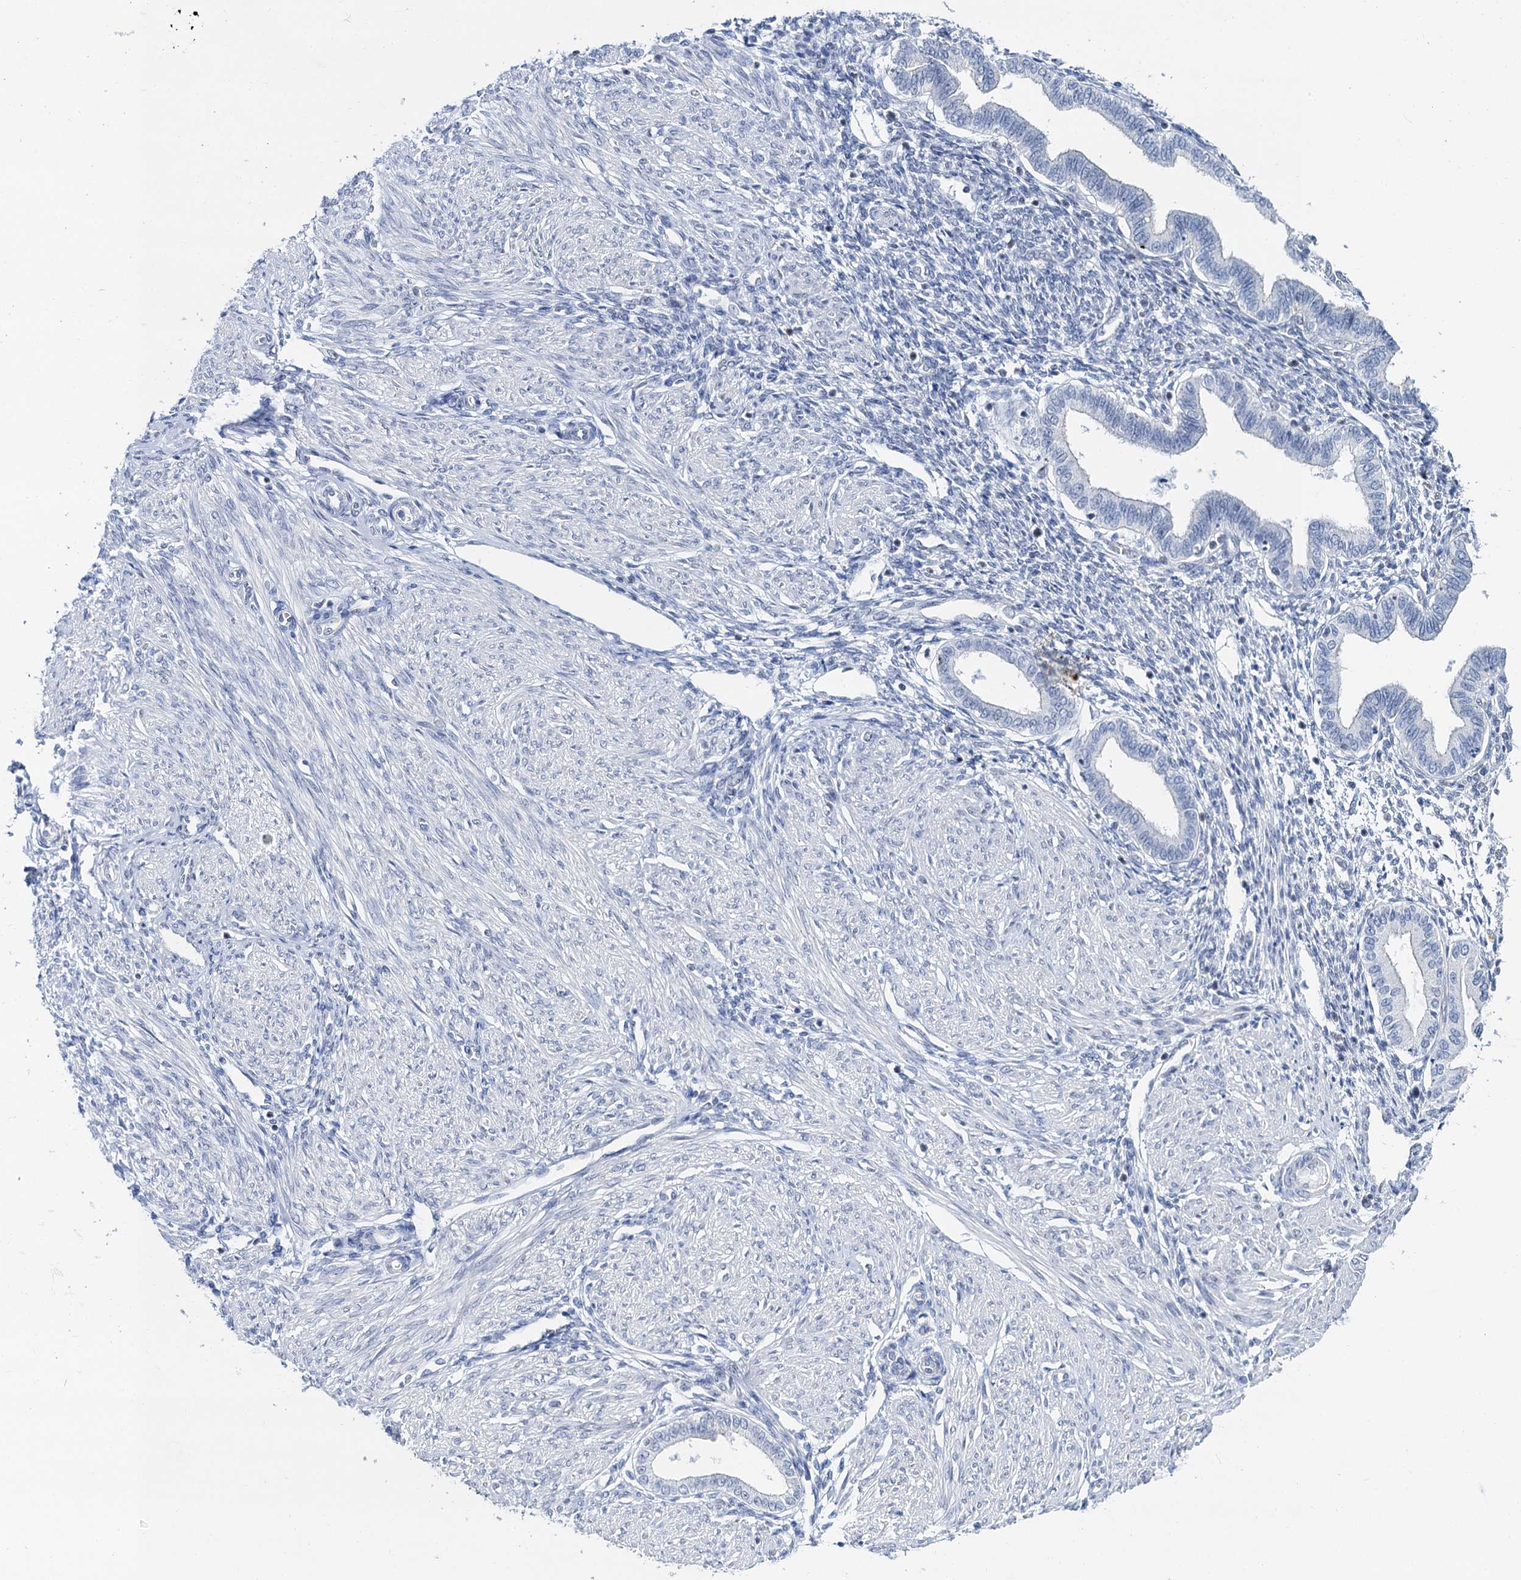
{"staining": {"intensity": "negative", "quantity": "none", "location": "none"}, "tissue": "endometrium", "cell_type": "Cells in endometrial stroma", "image_type": "normal", "snomed": [{"axis": "morphology", "description": "Normal tissue, NOS"}, {"axis": "topography", "description": "Endometrium"}], "caption": "Immunohistochemistry (IHC) of normal human endometrium reveals no positivity in cells in endometrial stroma. Nuclei are stained in blue.", "gene": "NOP2", "patient": {"sex": "female", "age": 53}}